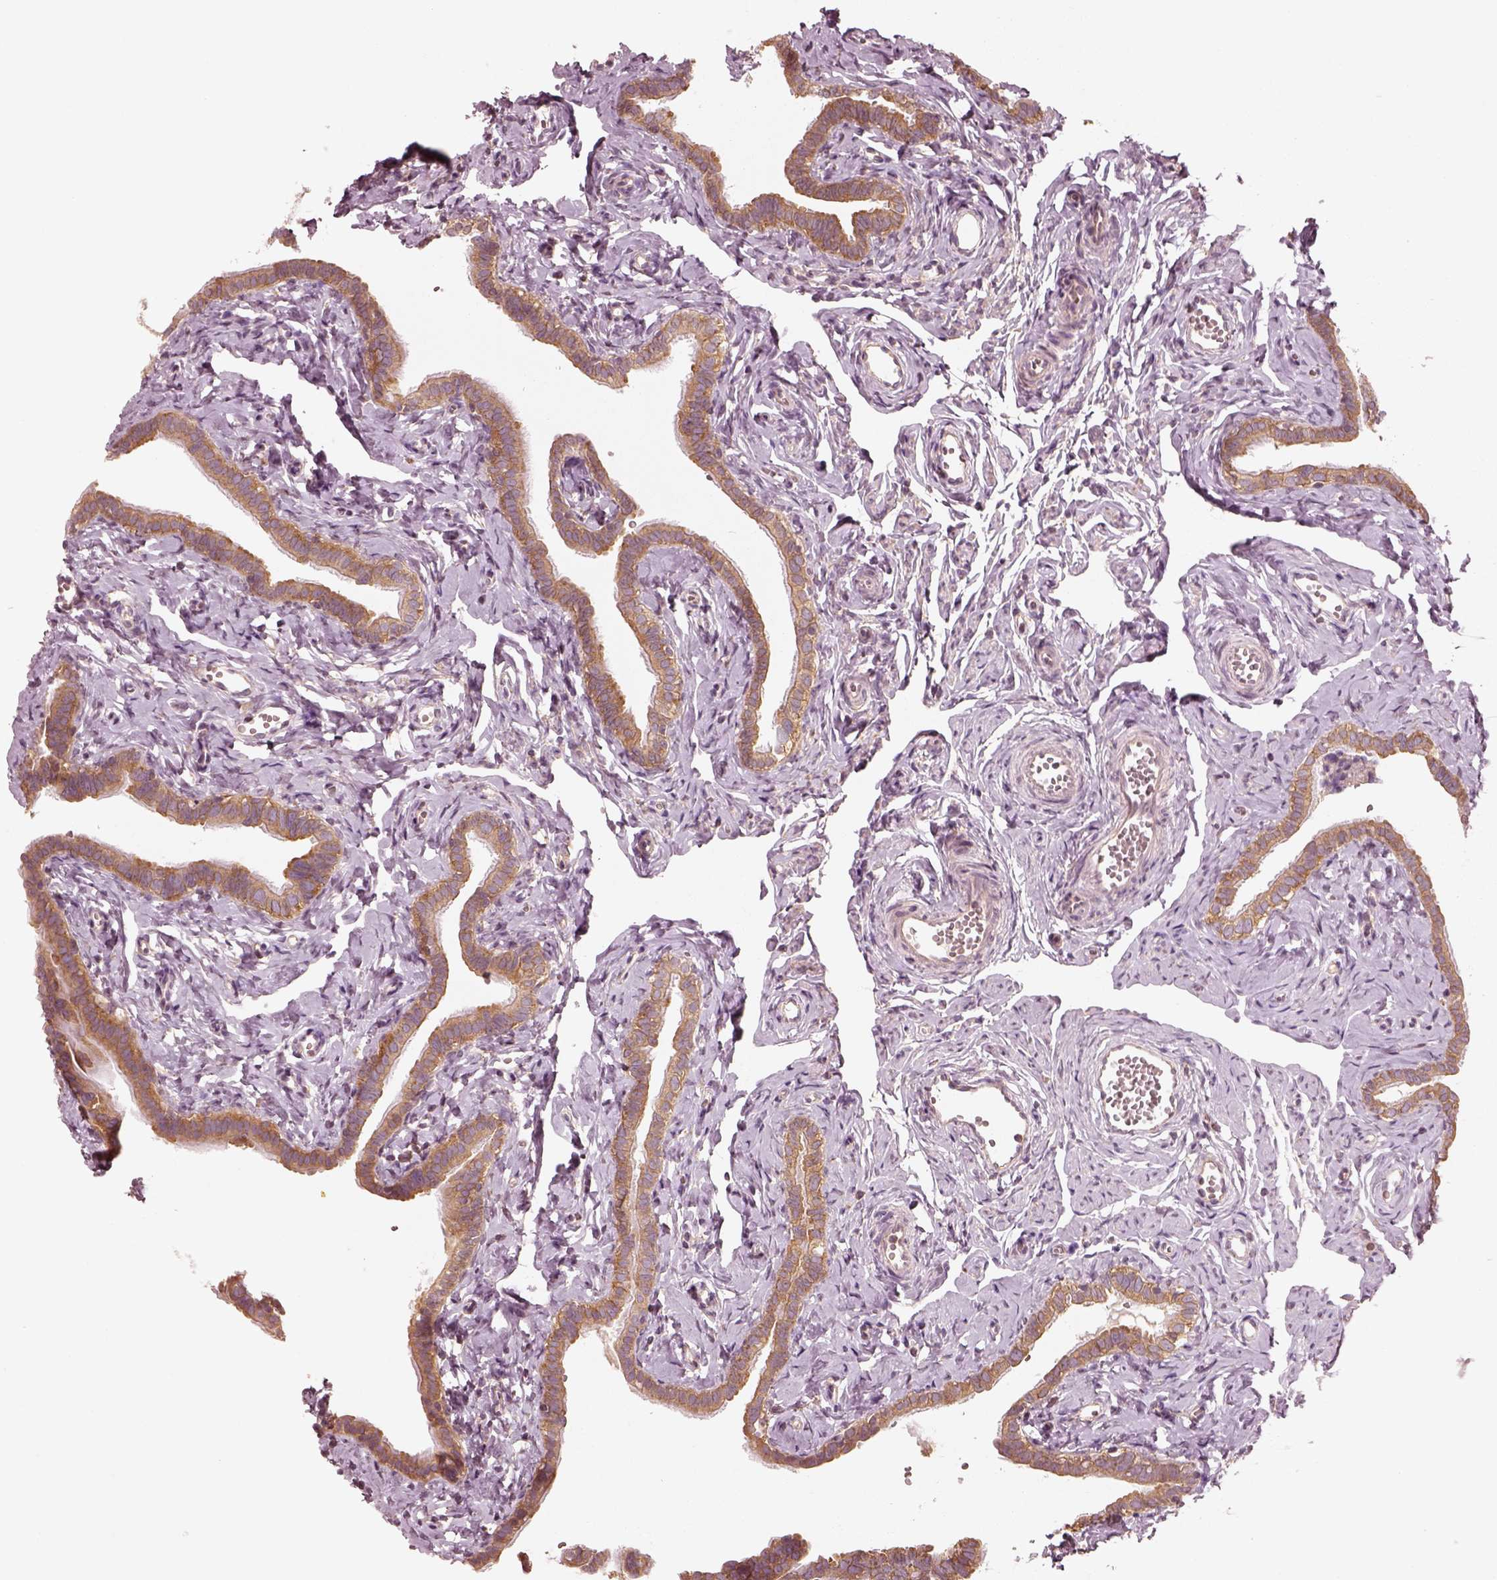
{"staining": {"intensity": "strong", "quantity": ">75%", "location": "cytoplasmic/membranous"}, "tissue": "fallopian tube", "cell_type": "Glandular cells", "image_type": "normal", "snomed": [{"axis": "morphology", "description": "Normal tissue, NOS"}, {"axis": "topography", "description": "Fallopian tube"}], "caption": "Strong cytoplasmic/membranous staining for a protein is identified in about >75% of glandular cells of benign fallopian tube using immunohistochemistry.", "gene": "CNOT2", "patient": {"sex": "female", "age": 41}}